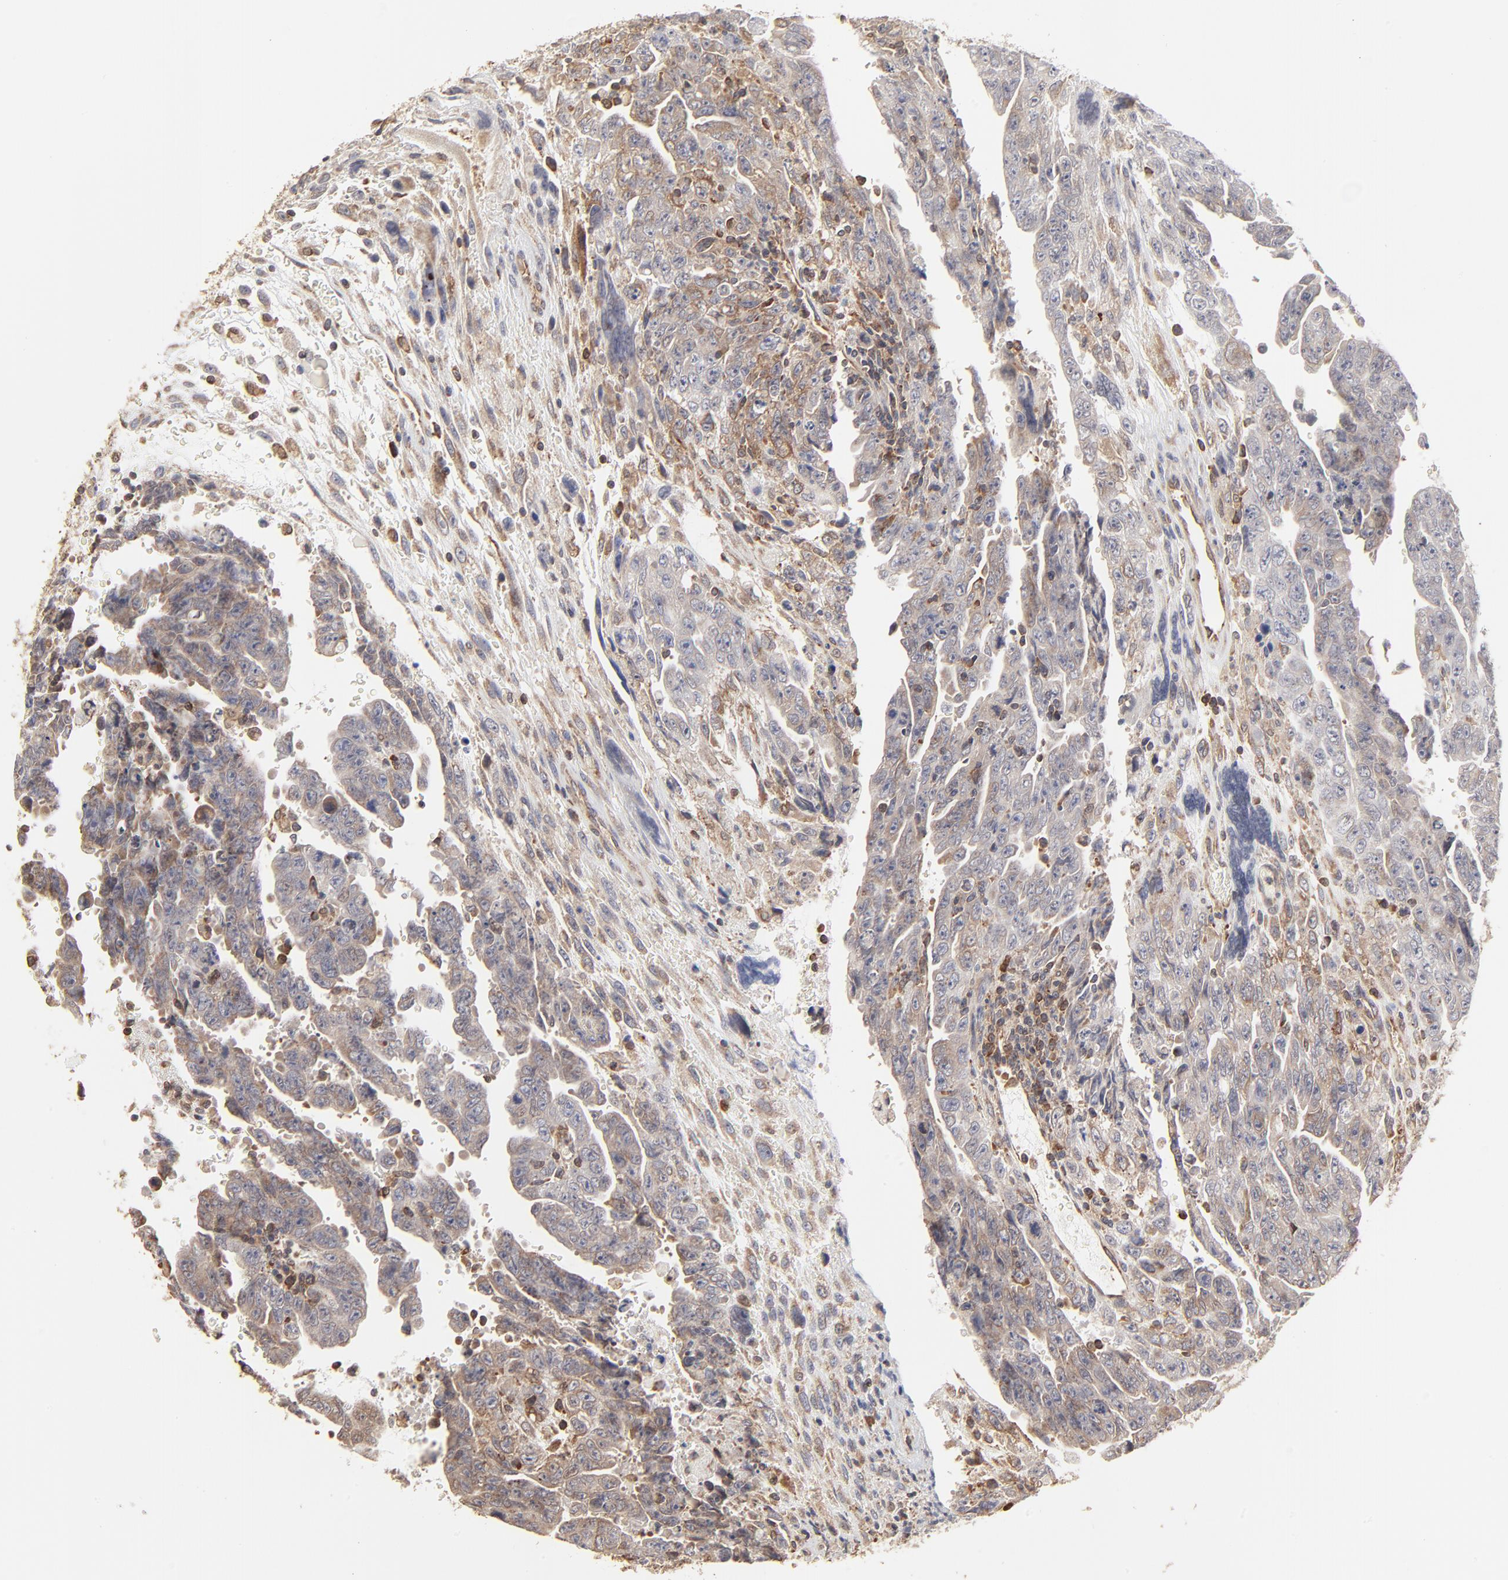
{"staining": {"intensity": "moderate", "quantity": "25%-75%", "location": "cytoplasmic/membranous"}, "tissue": "testis cancer", "cell_type": "Tumor cells", "image_type": "cancer", "snomed": [{"axis": "morphology", "description": "Carcinoma, Embryonal, NOS"}, {"axis": "topography", "description": "Testis"}], "caption": "A micrograph of human testis cancer stained for a protein demonstrates moderate cytoplasmic/membranous brown staining in tumor cells.", "gene": "RNF213", "patient": {"sex": "male", "age": 28}}